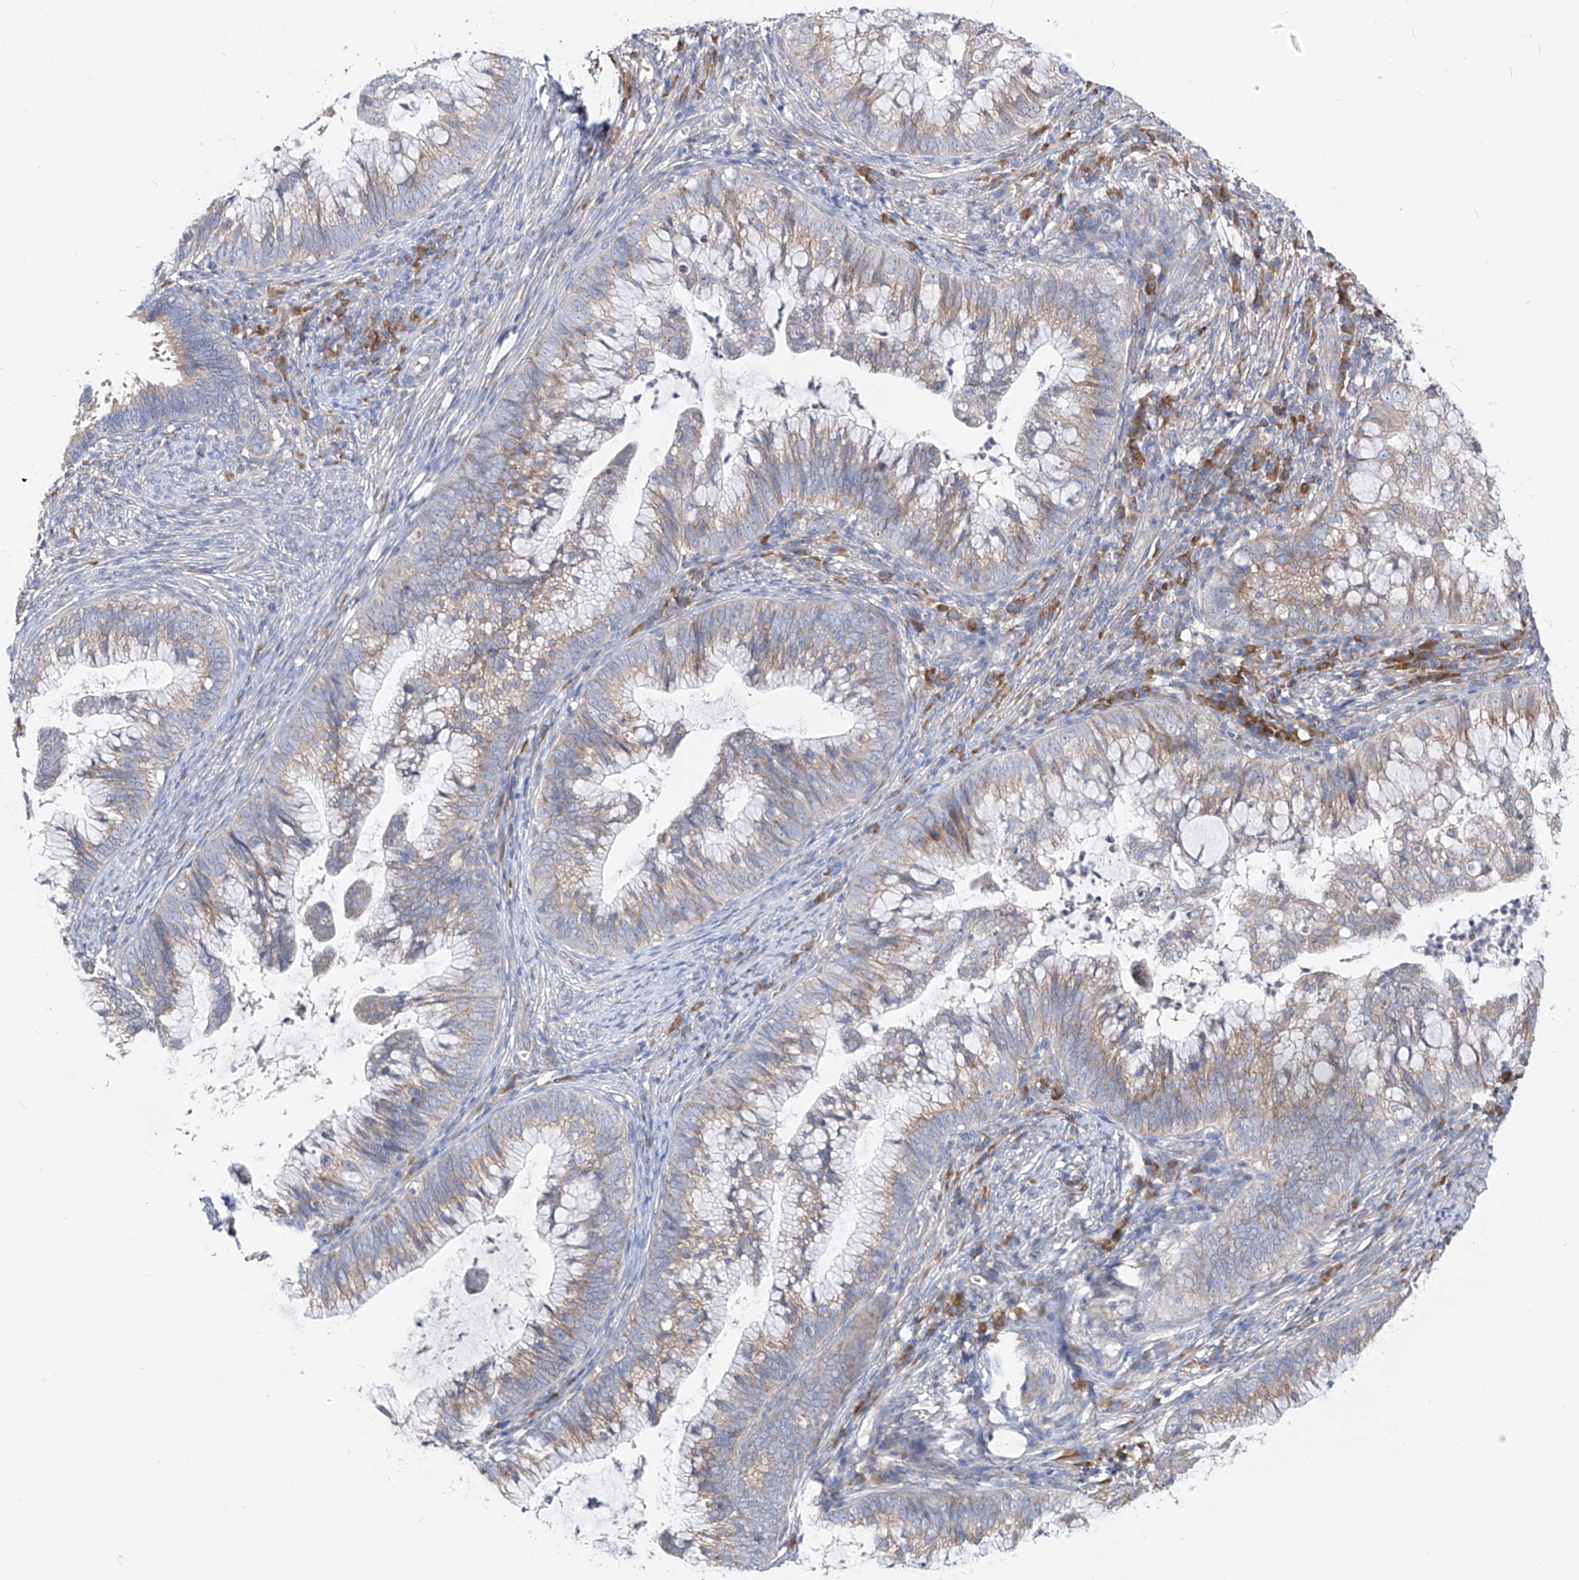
{"staining": {"intensity": "weak", "quantity": ">75%", "location": "cytoplasmic/membranous"}, "tissue": "cervical cancer", "cell_type": "Tumor cells", "image_type": "cancer", "snomed": [{"axis": "morphology", "description": "Adenocarcinoma, NOS"}, {"axis": "topography", "description": "Cervix"}], "caption": "The micrograph exhibits a brown stain indicating the presence of a protein in the cytoplasmic/membranous of tumor cells in adenocarcinoma (cervical).", "gene": "UFL1", "patient": {"sex": "female", "age": 36}}